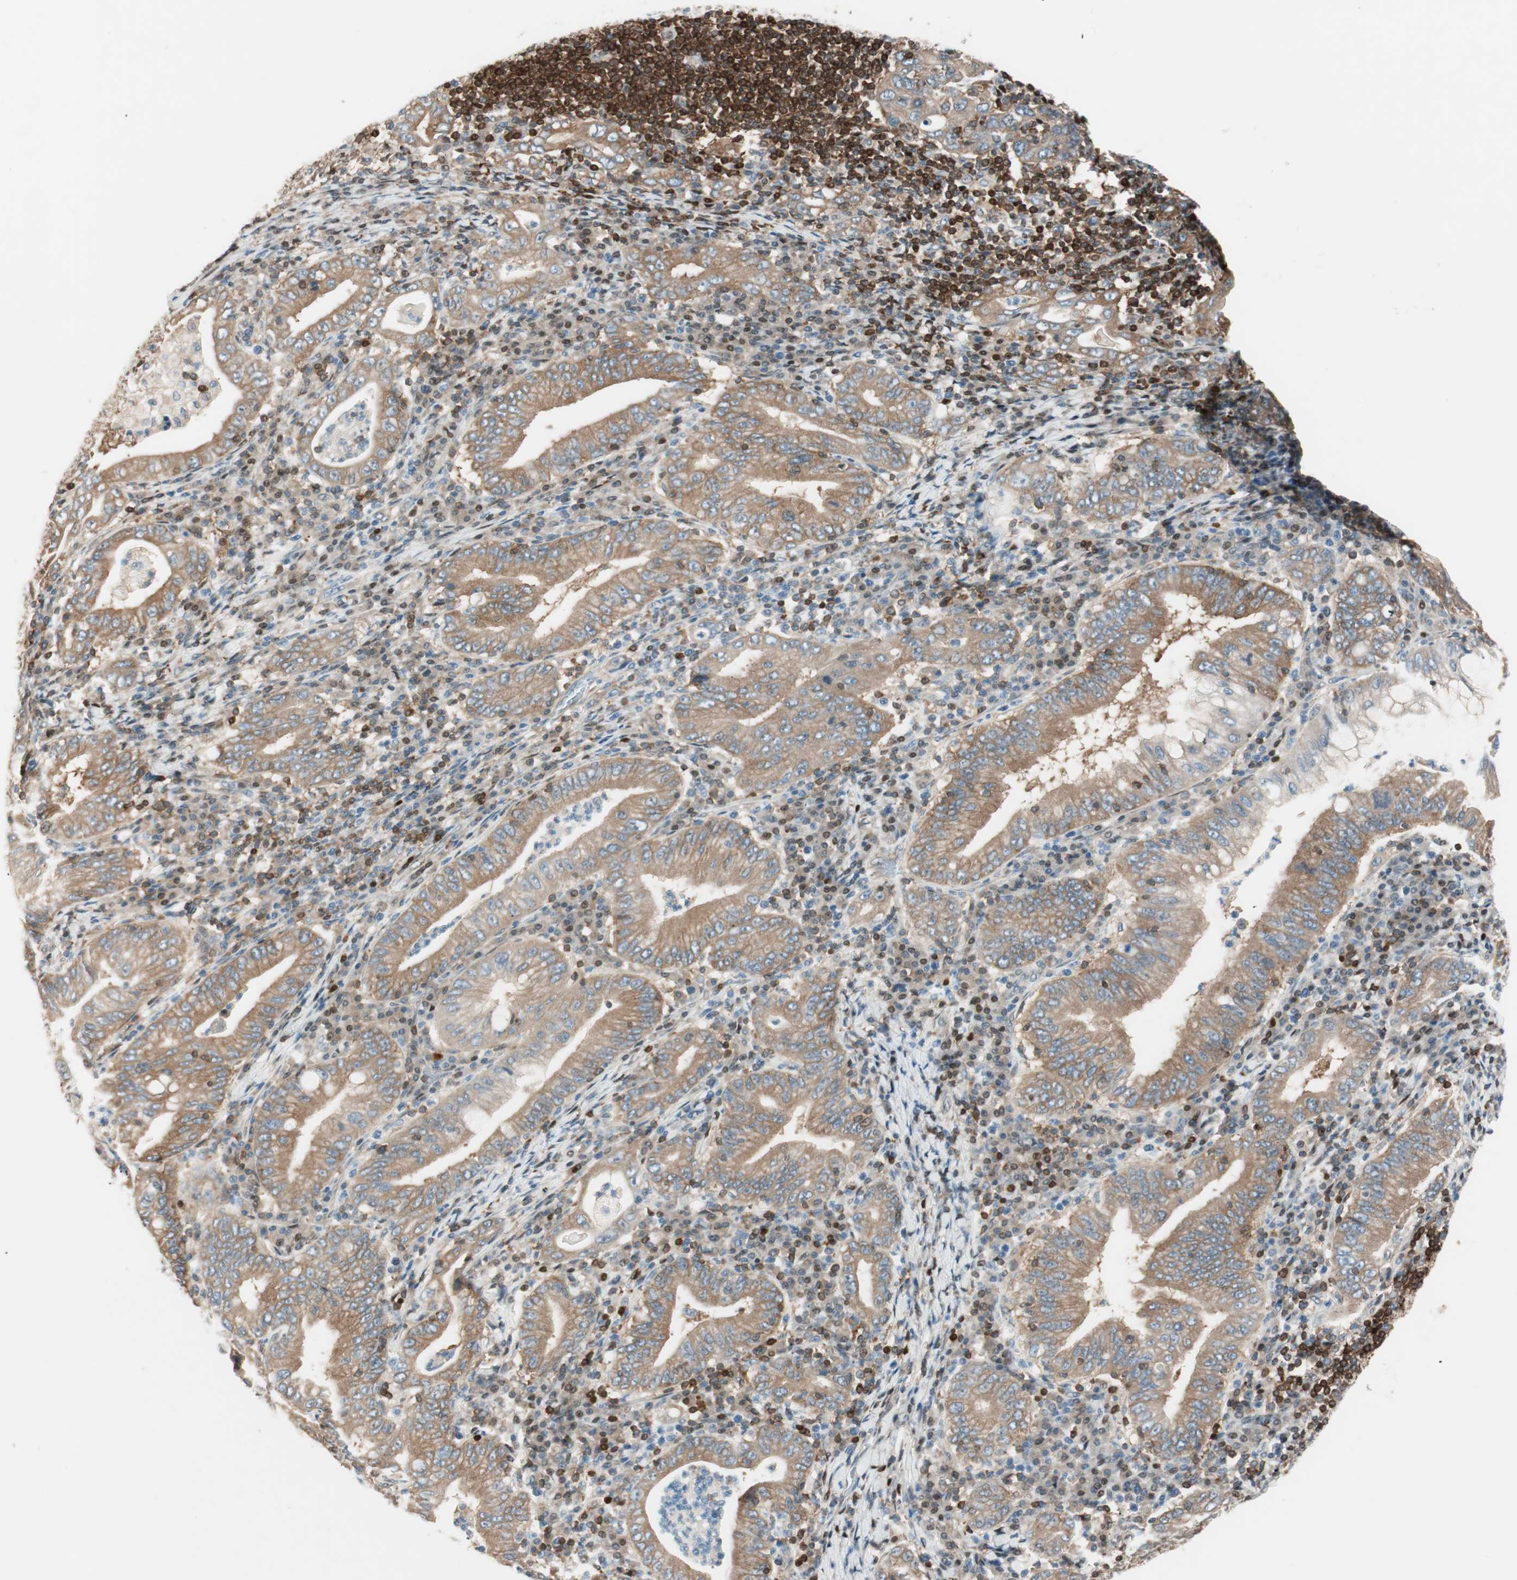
{"staining": {"intensity": "moderate", "quantity": ">75%", "location": "cytoplasmic/membranous"}, "tissue": "stomach cancer", "cell_type": "Tumor cells", "image_type": "cancer", "snomed": [{"axis": "morphology", "description": "Normal tissue, NOS"}, {"axis": "morphology", "description": "Adenocarcinoma, NOS"}, {"axis": "topography", "description": "Esophagus"}, {"axis": "topography", "description": "Stomach, upper"}, {"axis": "topography", "description": "Peripheral nerve tissue"}], "caption": "The immunohistochemical stain shows moderate cytoplasmic/membranous expression in tumor cells of stomach cancer (adenocarcinoma) tissue.", "gene": "BIN1", "patient": {"sex": "male", "age": 62}}